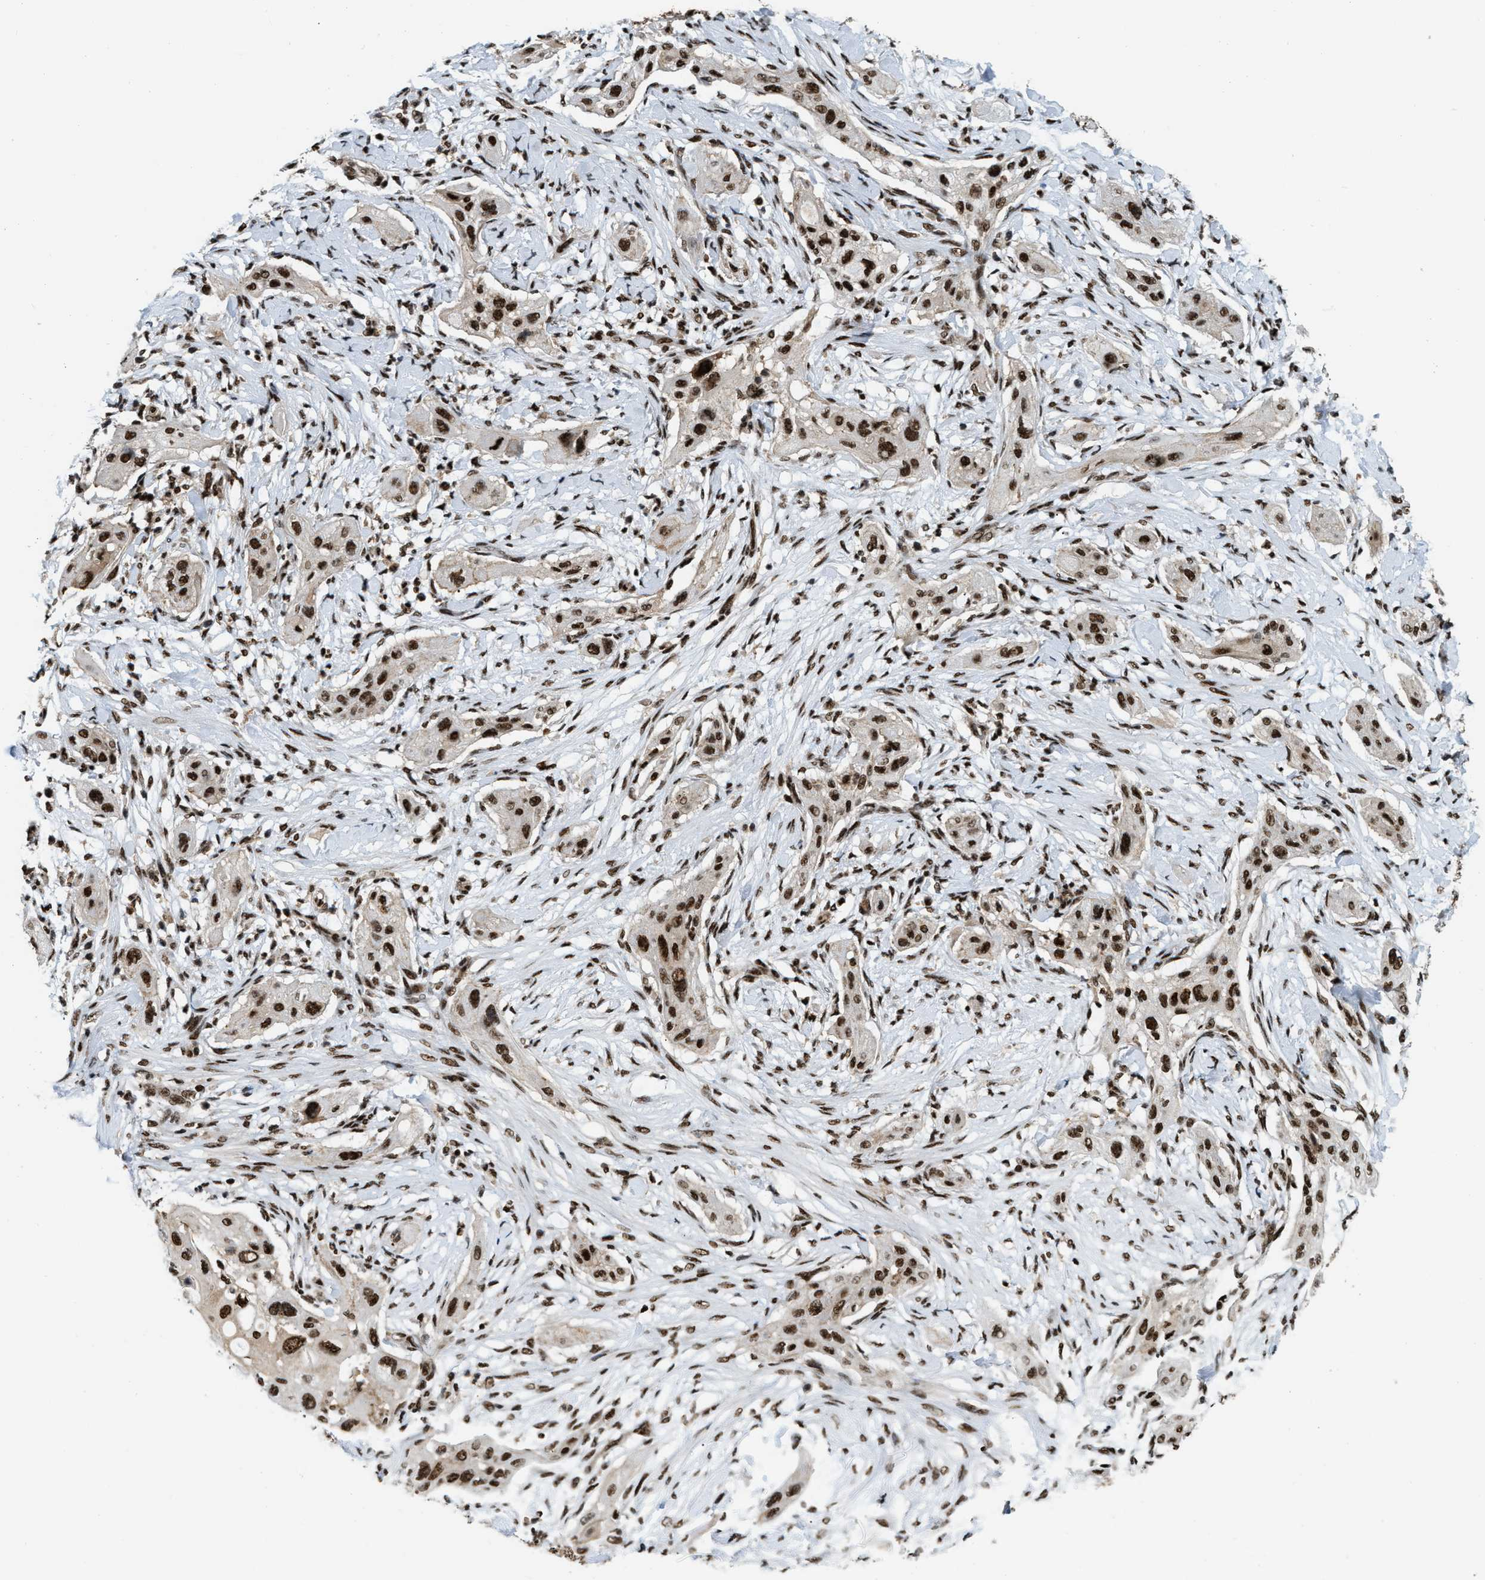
{"staining": {"intensity": "strong", "quantity": ">75%", "location": "nuclear"}, "tissue": "lung cancer", "cell_type": "Tumor cells", "image_type": "cancer", "snomed": [{"axis": "morphology", "description": "Squamous cell carcinoma, NOS"}, {"axis": "topography", "description": "Lung"}], "caption": "Immunohistochemistry (IHC) histopathology image of lung squamous cell carcinoma stained for a protein (brown), which exhibits high levels of strong nuclear expression in about >75% of tumor cells.", "gene": "NUMA1", "patient": {"sex": "female", "age": 47}}